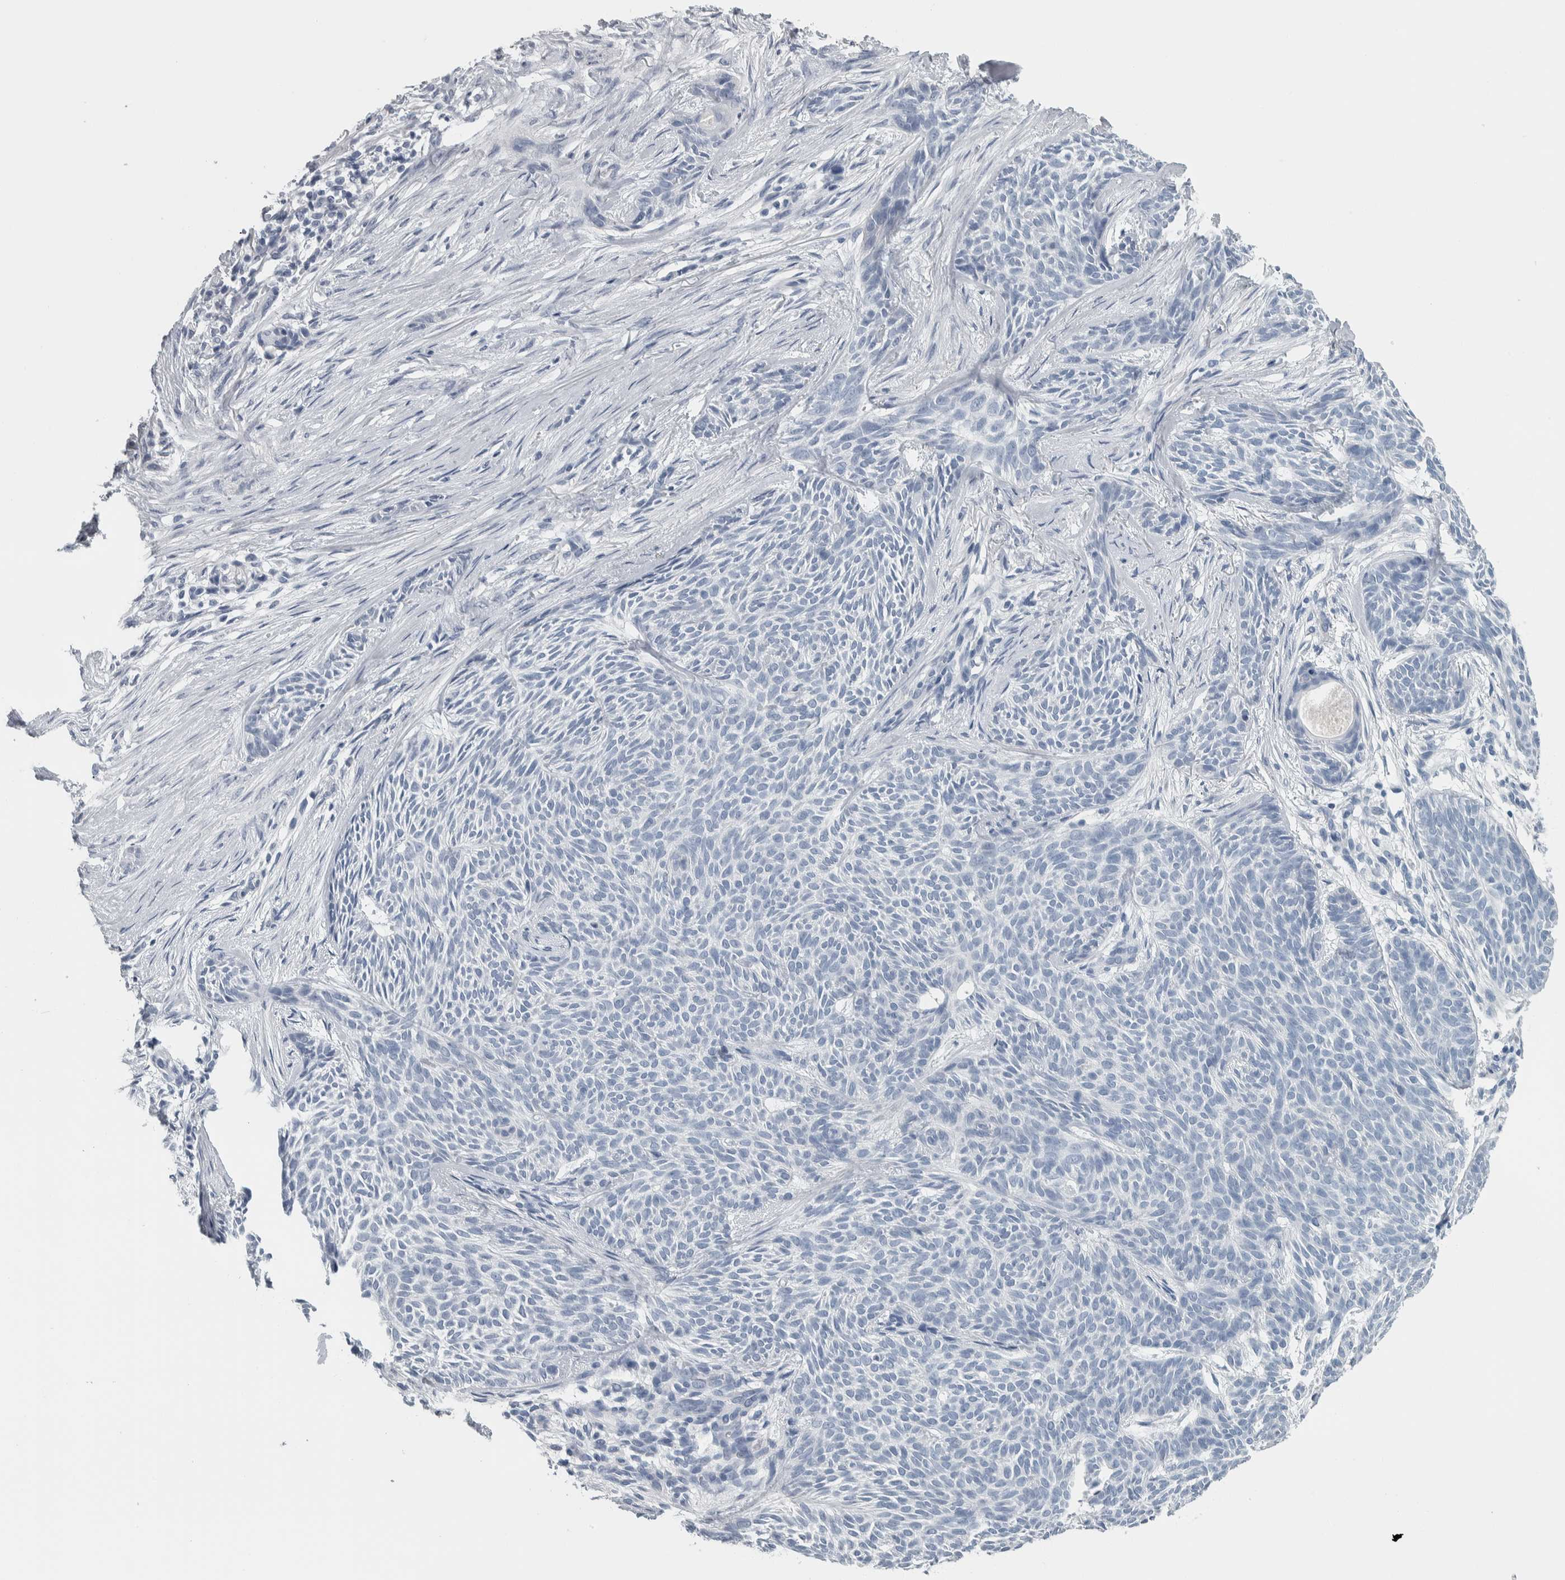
{"staining": {"intensity": "negative", "quantity": "none", "location": "none"}, "tissue": "skin cancer", "cell_type": "Tumor cells", "image_type": "cancer", "snomed": [{"axis": "morphology", "description": "Basal cell carcinoma"}, {"axis": "topography", "description": "Skin"}], "caption": "Tumor cells are negative for brown protein staining in skin basal cell carcinoma.", "gene": "CDH17", "patient": {"sex": "female", "age": 59}}